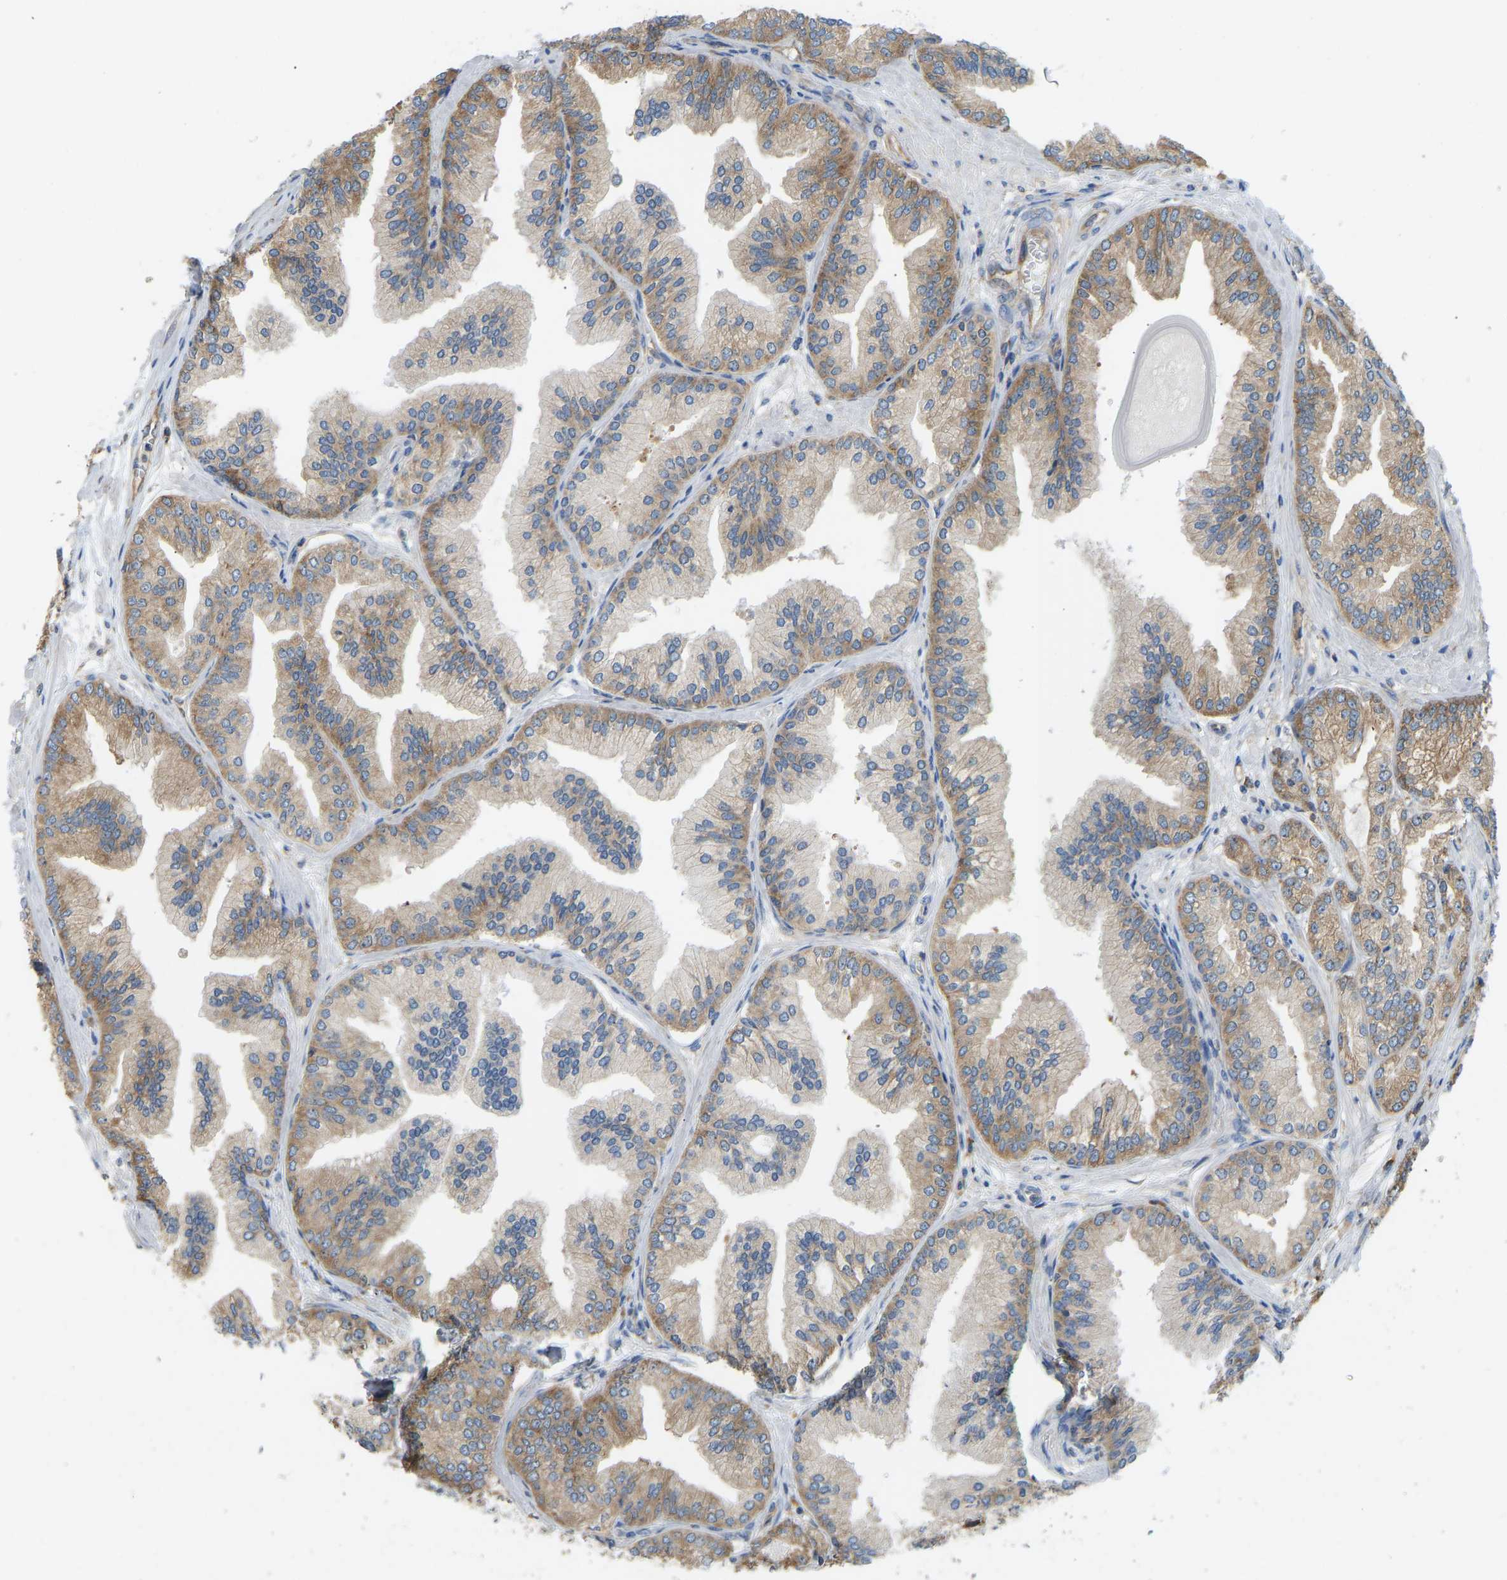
{"staining": {"intensity": "moderate", "quantity": ">75%", "location": "cytoplasmic/membranous"}, "tissue": "prostate cancer", "cell_type": "Tumor cells", "image_type": "cancer", "snomed": [{"axis": "morphology", "description": "Adenocarcinoma, Low grade"}, {"axis": "topography", "description": "Prostate"}], "caption": "Prostate cancer (adenocarcinoma (low-grade)) stained with DAB (3,3'-diaminobenzidine) immunohistochemistry (IHC) reveals medium levels of moderate cytoplasmic/membranous positivity in approximately >75% of tumor cells. (DAB (3,3'-diaminobenzidine) IHC, brown staining for protein, blue staining for nuclei).", "gene": "RPS6KB2", "patient": {"sex": "male", "age": 52}}